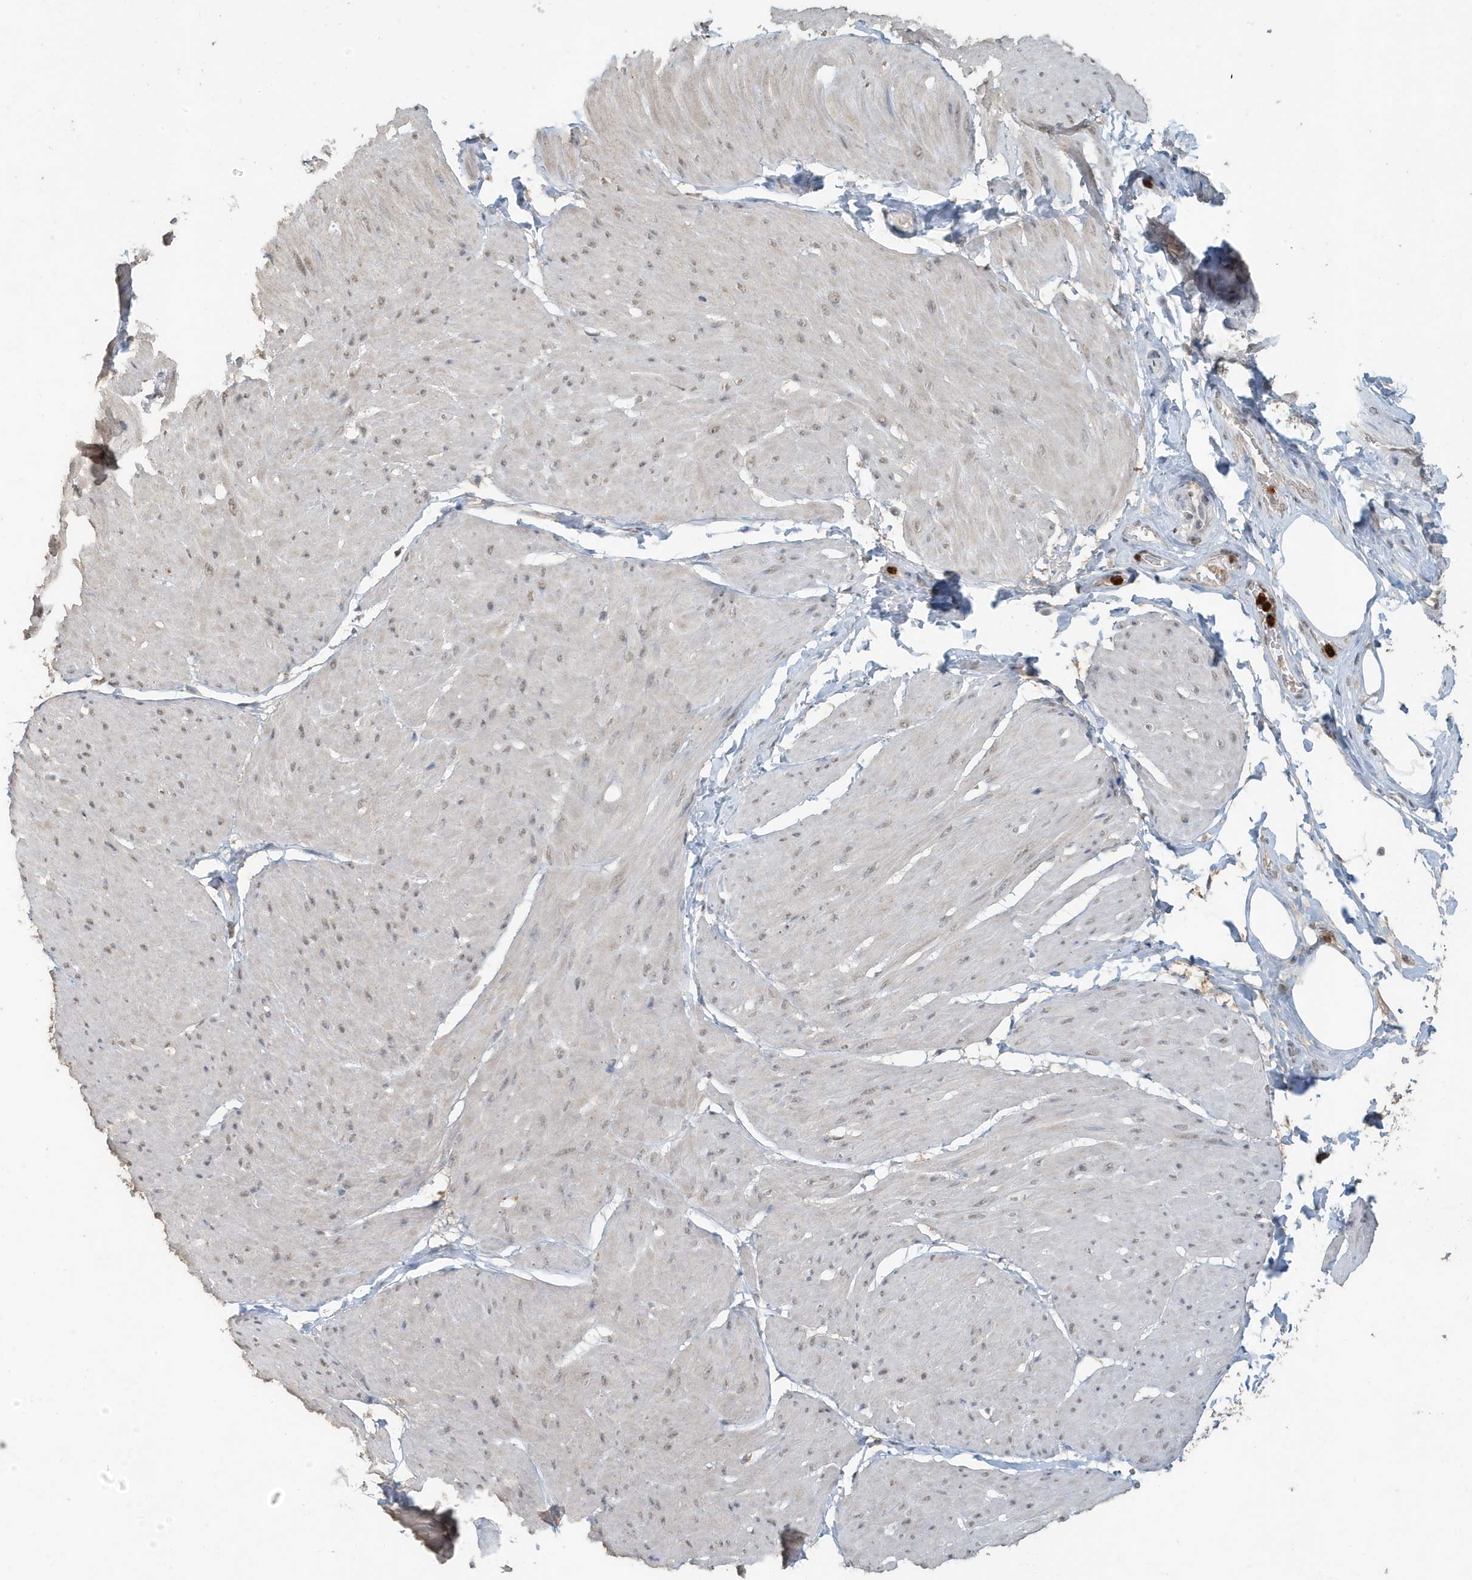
{"staining": {"intensity": "weak", "quantity": "25%-75%", "location": "nuclear"}, "tissue": "smooth muscle", "cell_type": "Smooth muscle cells", "image_type": "normal", "snomed": [{"axis": "morphology", "description": "Urothelial carcinoma, High grade"}, {"axis": "topography", "description": "Urinary bladder"}], "caption": "Approximately 25%-75% of smooth muscle cells in unremarkable human smooth muscle reveal weak nuclear protein positivity as visualized by brown immunohistochemical staining.", "gene": "DEFA1", "patient": {"sex": "male", "age": 46}}